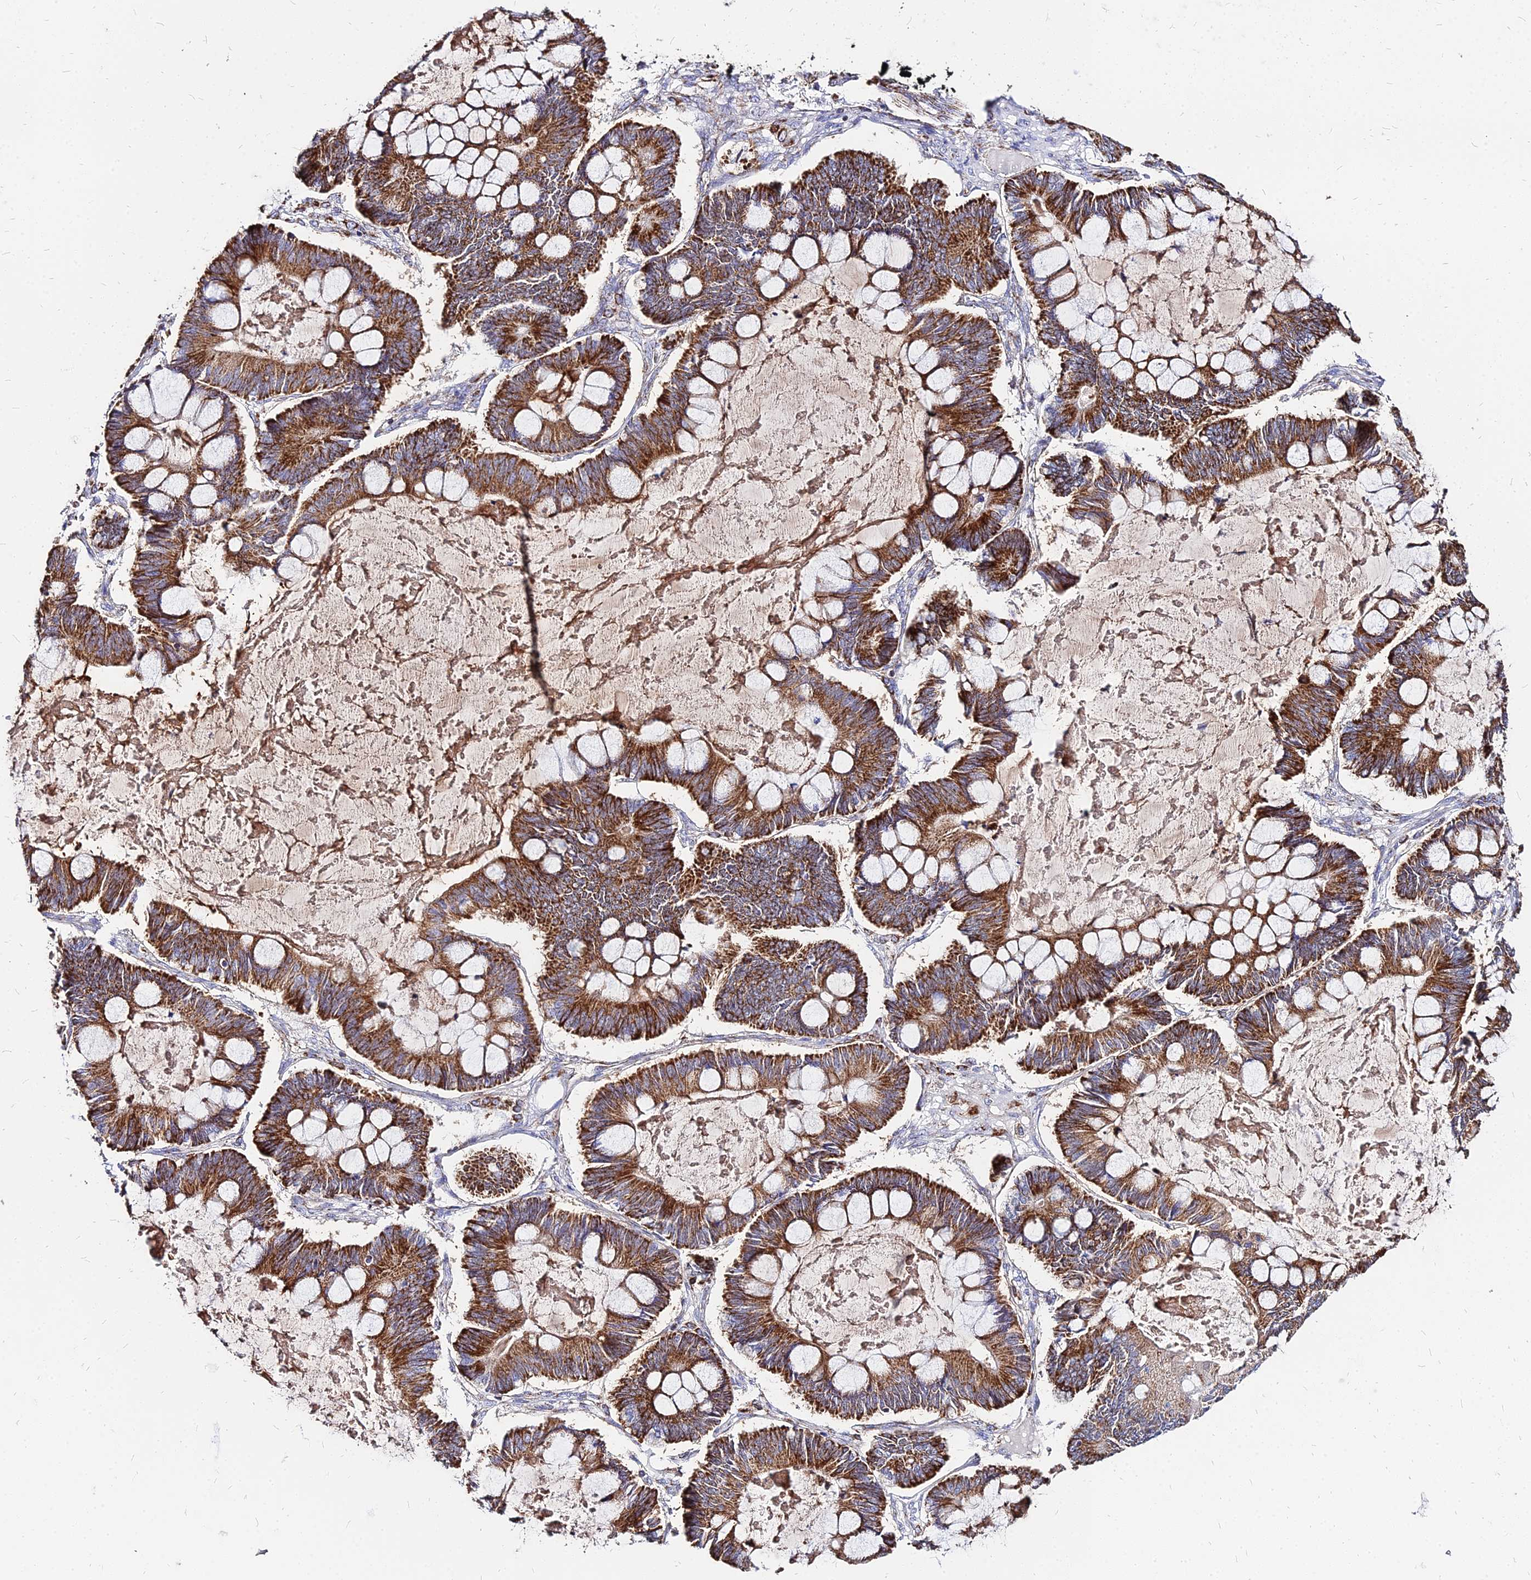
{"staining": {"intensity": "strong", "quantity": ">75%", "location": "cytoplasmic/membranous"}, "tissue": "ovarian cancer", "cell_type": "Tumor cells", "image_type": "cancer", "snomed": [{"axis": "morphology", "description": "Cystadenocarcinoma, mucinous, NOS"}, {"axis": "topography", "description": "Ovary"}], "caption": "This is a micrograph of IHC staining of ovarian mucinous cystadenocarcinoma, which shows strong staining in the cytoplasmic/membranous of tumor cells.", "gene": "DLD", "patient": {"sex": "female", "age": 61}}